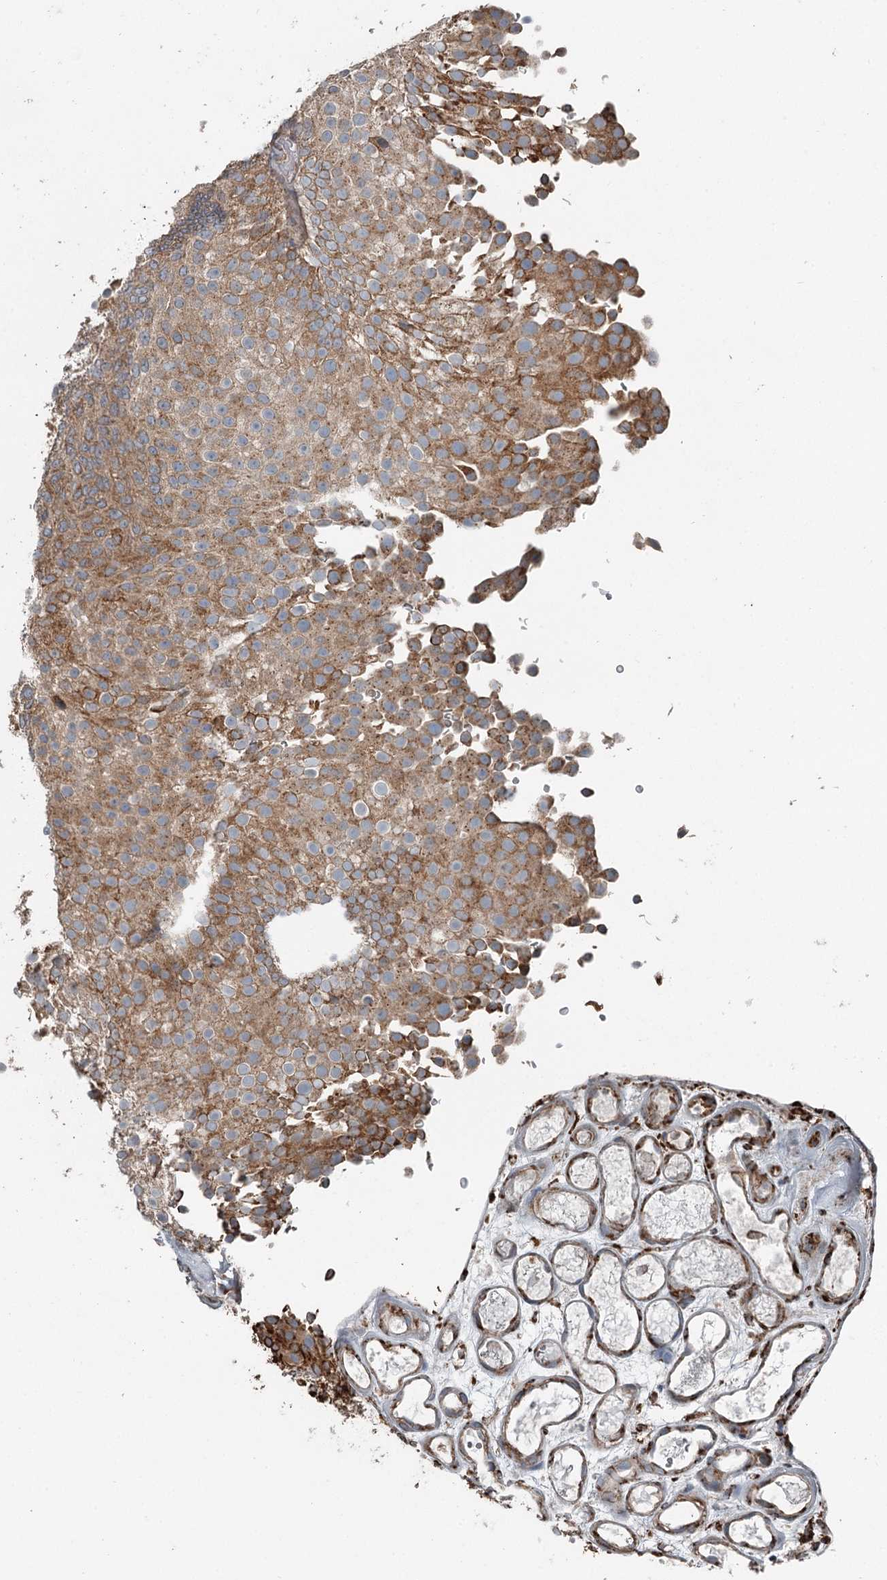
{"staining": {"intensity": "moderate", "quantity": ">75%", "location": "cytoplasmic/membranous"}, "tissue": "urothelial cancer", "cell_type": "Tumor cells", "image_type": "cancer", "snomed": [{"axis": "morphology", "description": "Urothelial carcinoma, Low grade"}, {"axis": "topography", "description": "Urinary bladder"}], "caption": "Protein staining displays moderate cytoplasmic/membranous staining in about >75% of tumor cells in urothelial cancer.", "gene": "RASSF8", "patient": {"sex": "male", "age": 78}}